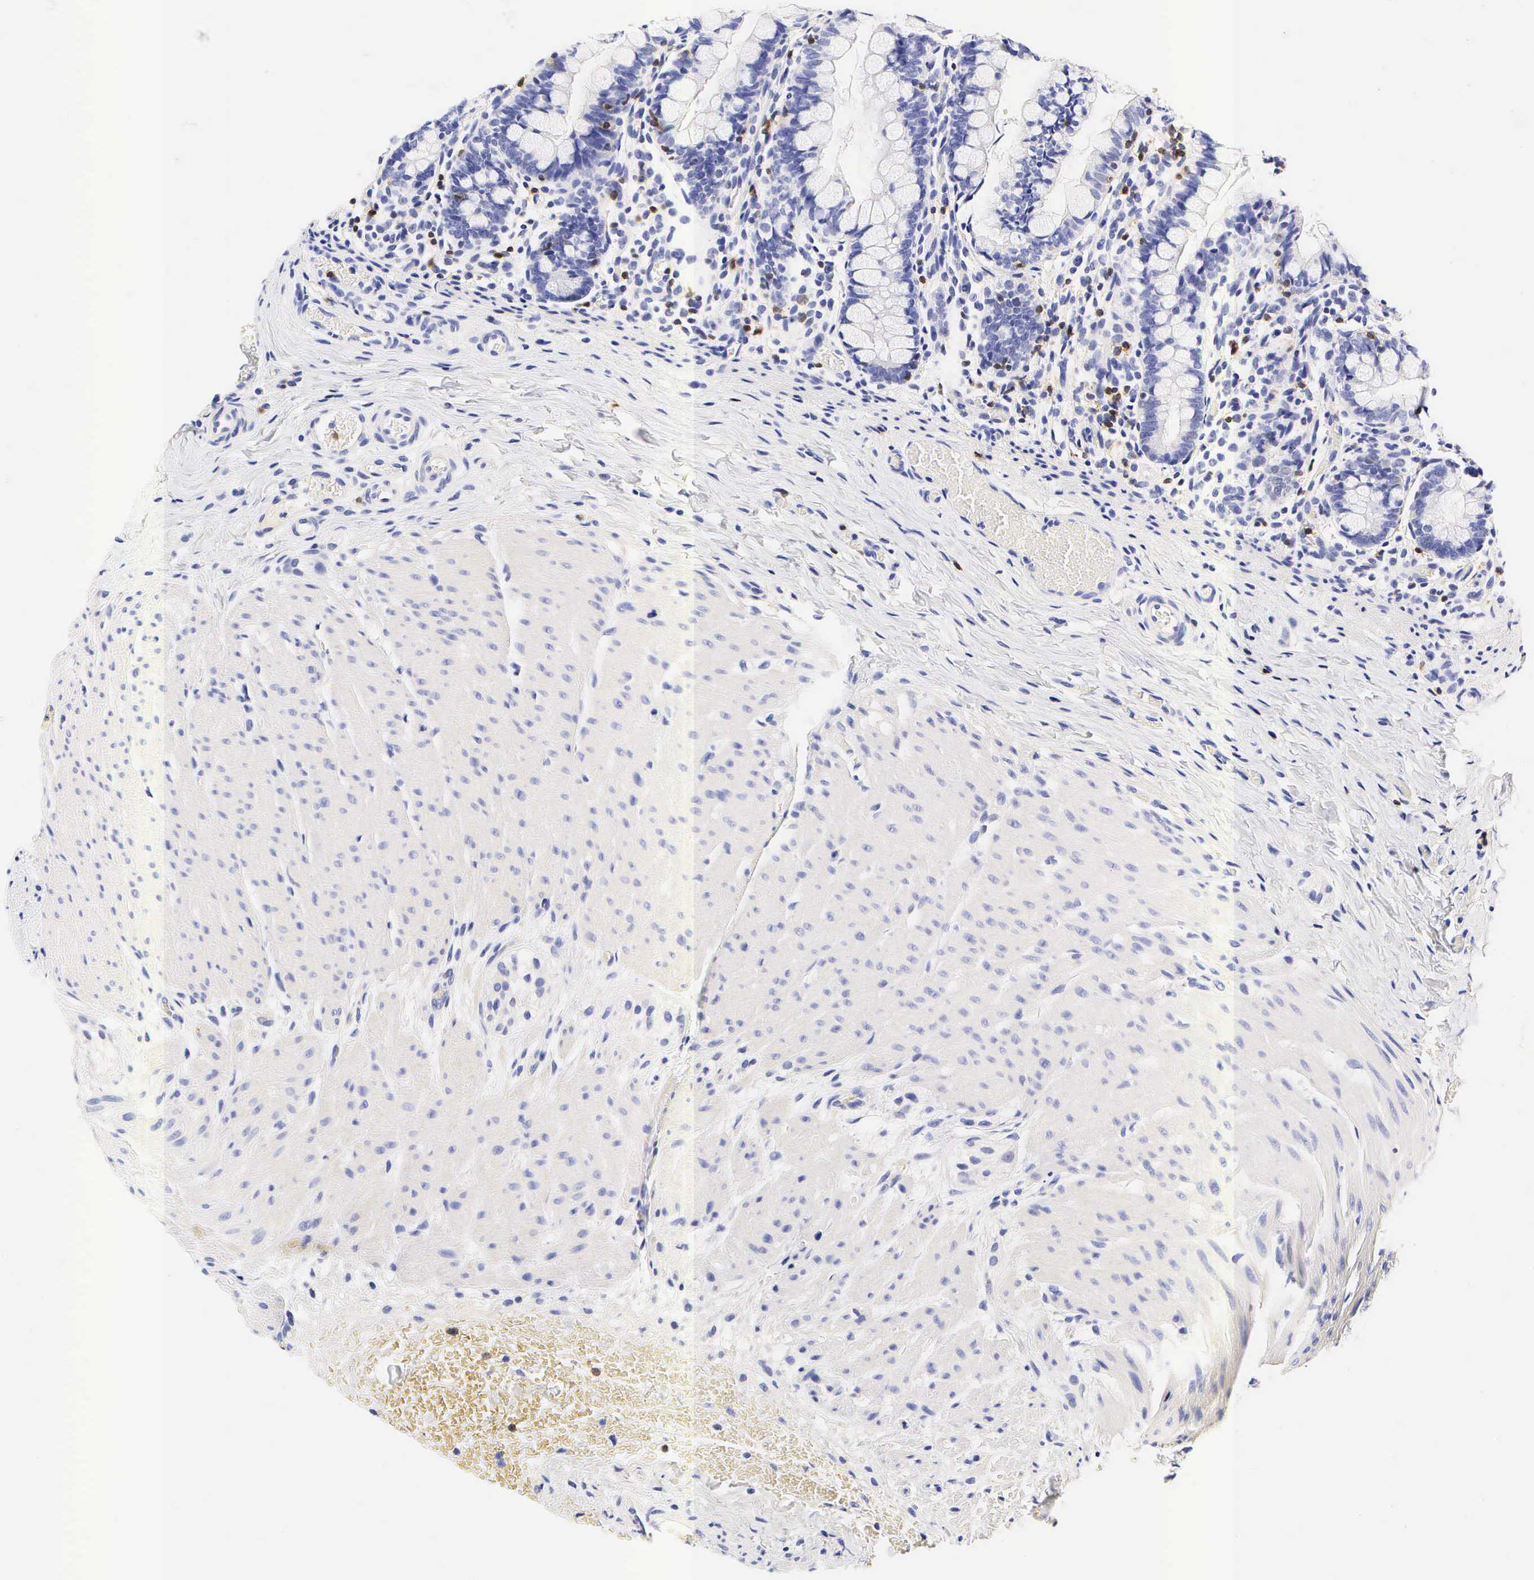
{"staining": {"intensity": "negative", "quantity": "none", "location": "none"}, "tissue": "small intestine", "cell_type": "Glandular cells", "image_type": "normal", "snomed": [{"axis": "morphology", "description": "Normal tissue, NOS"}, {"axis": "topography", "description": "Small intestine"}], "caption": "Immunohistochemistry (IHC) photomicrograph of unremarkable small intestine stained for a protein (brown), which exhibits no expression in glandular cells.", "gene": "CD3E", "patient": {"sex": "male", "age": 1}}